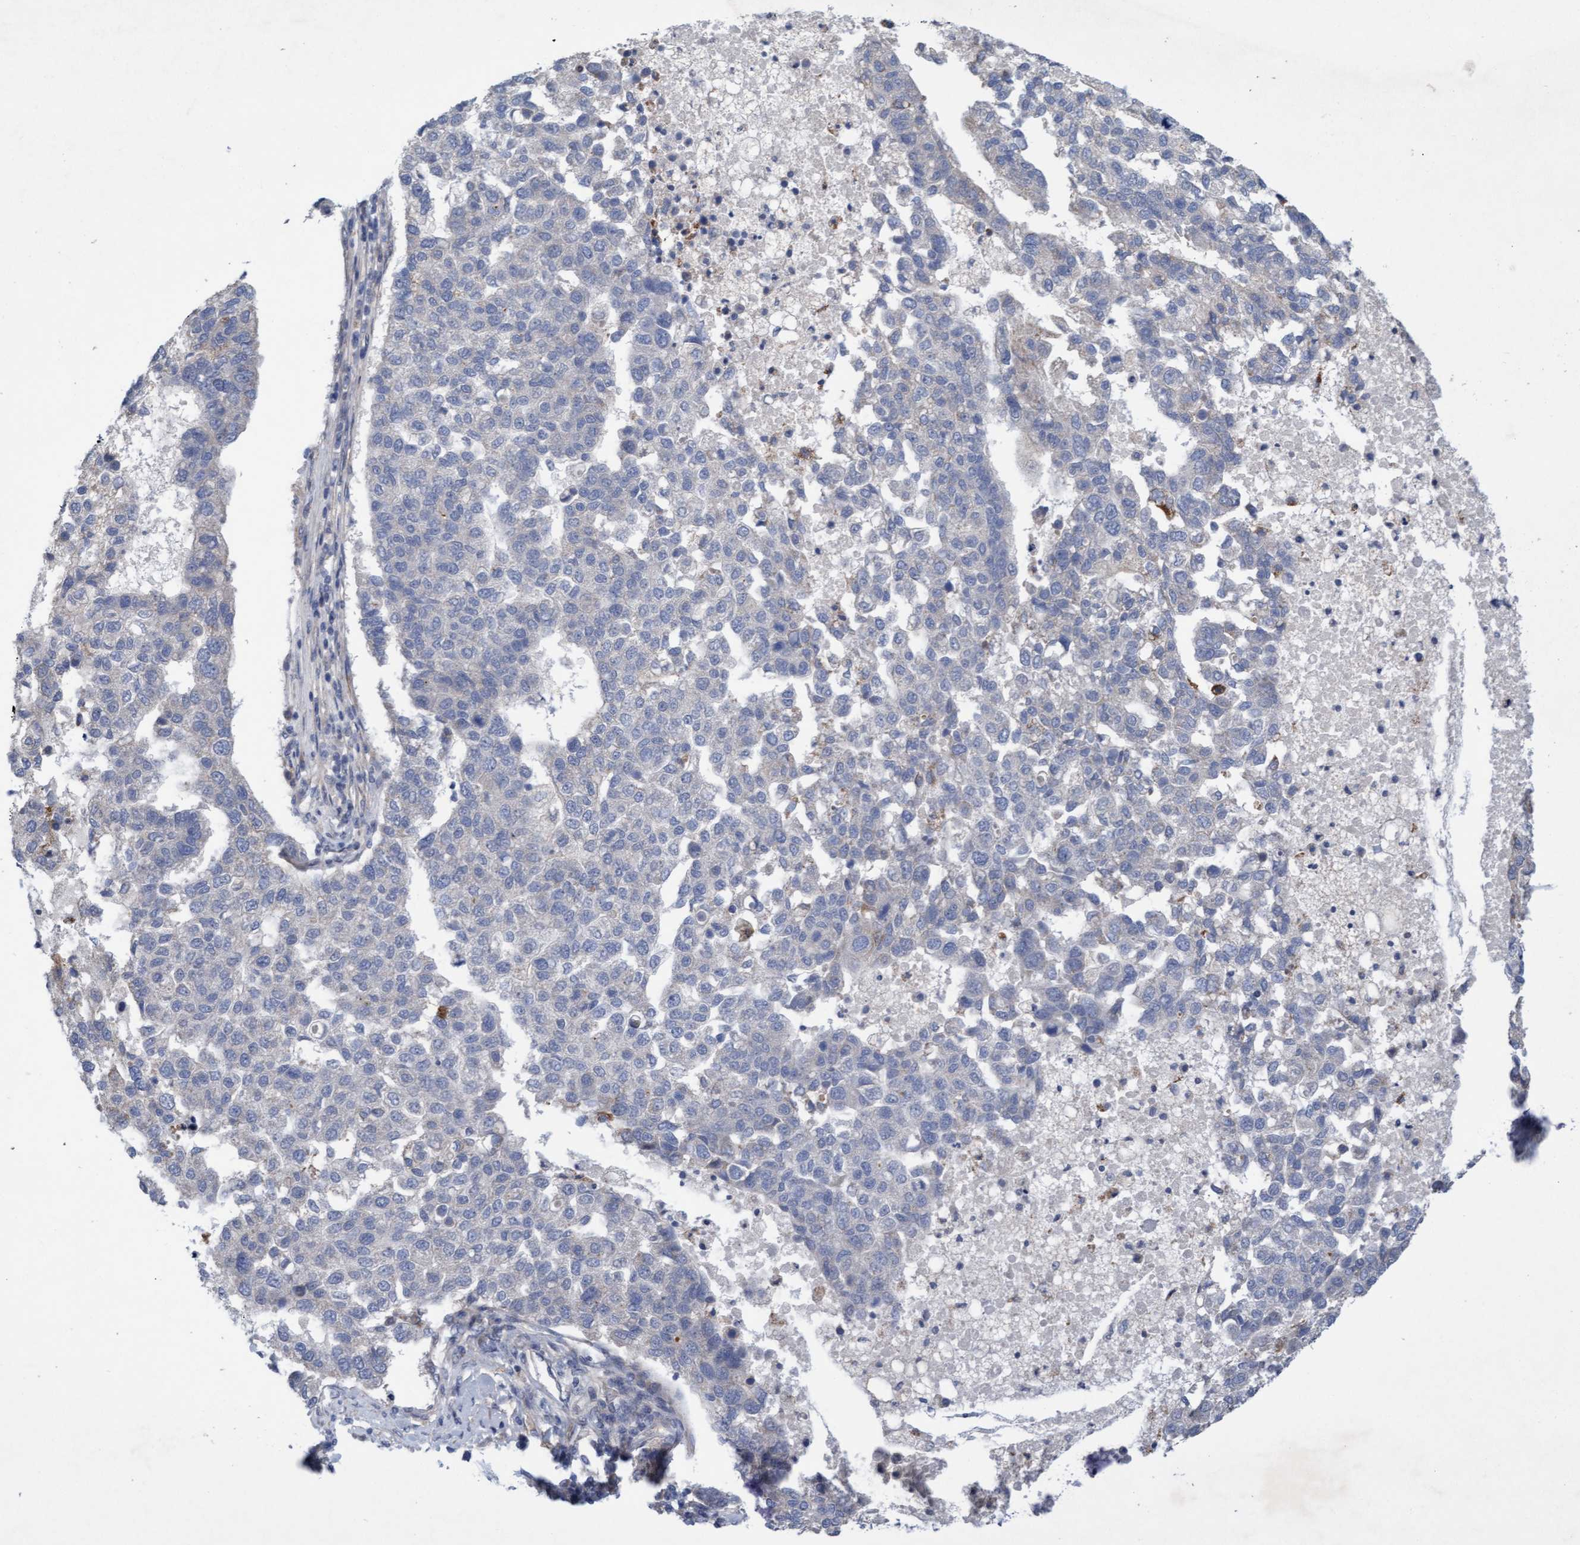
{"staining": {"intensity": "negative", "quantity": "none", "location": "none"}, "tissue": "pancreatic cancer", "cell_type": "Tumor cells", "image_type": "cancer", "snomed": [{"axis": "morphology", "description": "Adenocarcinoma, NOS"}, {"axis": "topography", "description": "Pancreas"}], "caption": "Histopathology image shows no protein staining in tumor cells of adenocarcinoma (pancreatic) tissue.", "gene": "DDHD2", "patient": {"sex": "female", "age": 61}}